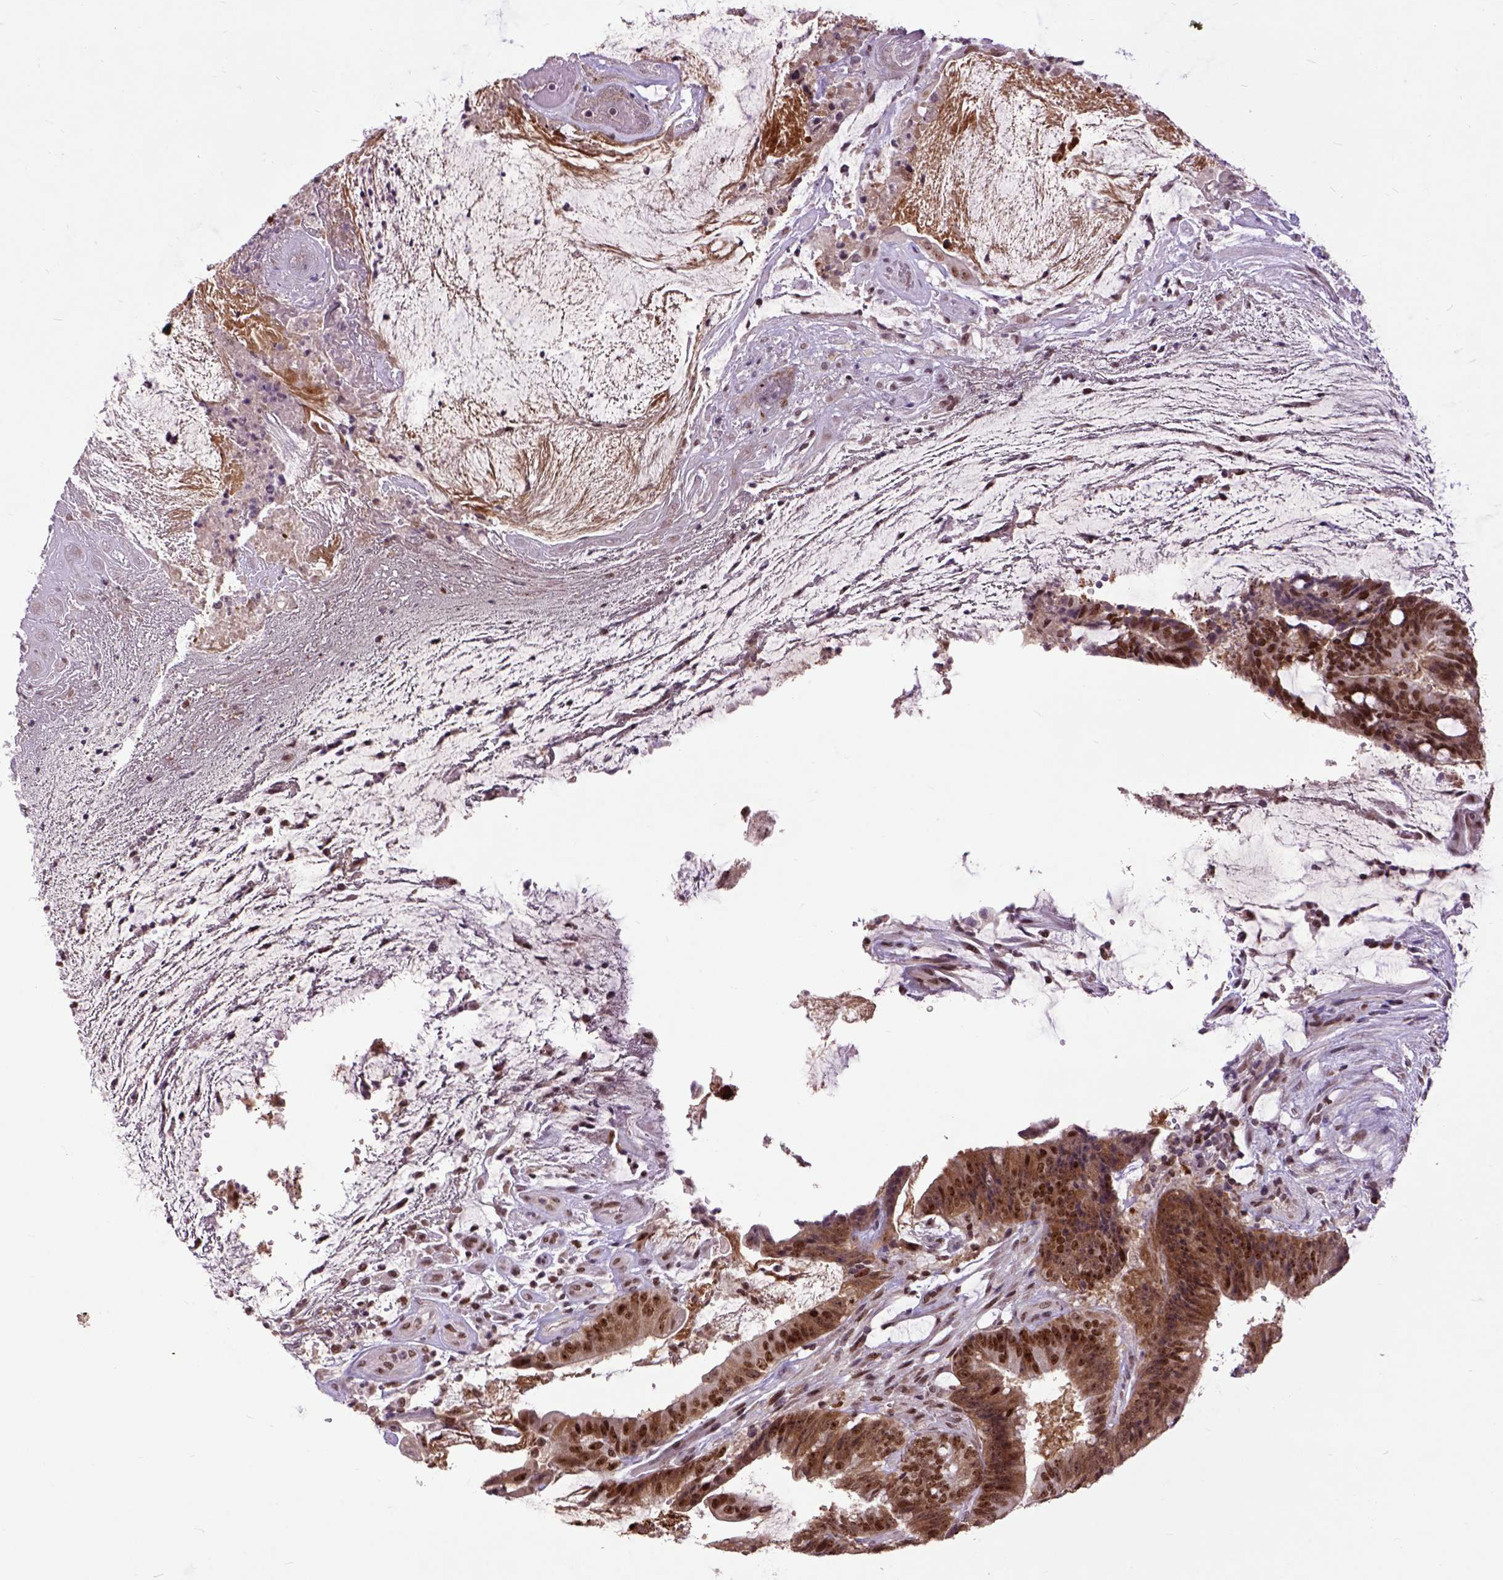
{"staining": {"intensity": "moderate", "quantity": ">75%", "location": "nuclear"}, "tissue": "colorectal cancer", "cell_type": "Tumor cells", "image_type": "cancer", "snomed": [{"axis": "morphology", "description": "Adenocarcinoma, NOS"}, {"axis": "topography", "description": "Colon"}], "caption": "A medium amount of moderate nuclear positivity is appreciated in approximately >75% of tumor cells in adenocarcinoma (colorectal) tissue.", "gene": "RCC2", "patient": {"sex": "female", "age": 43}}